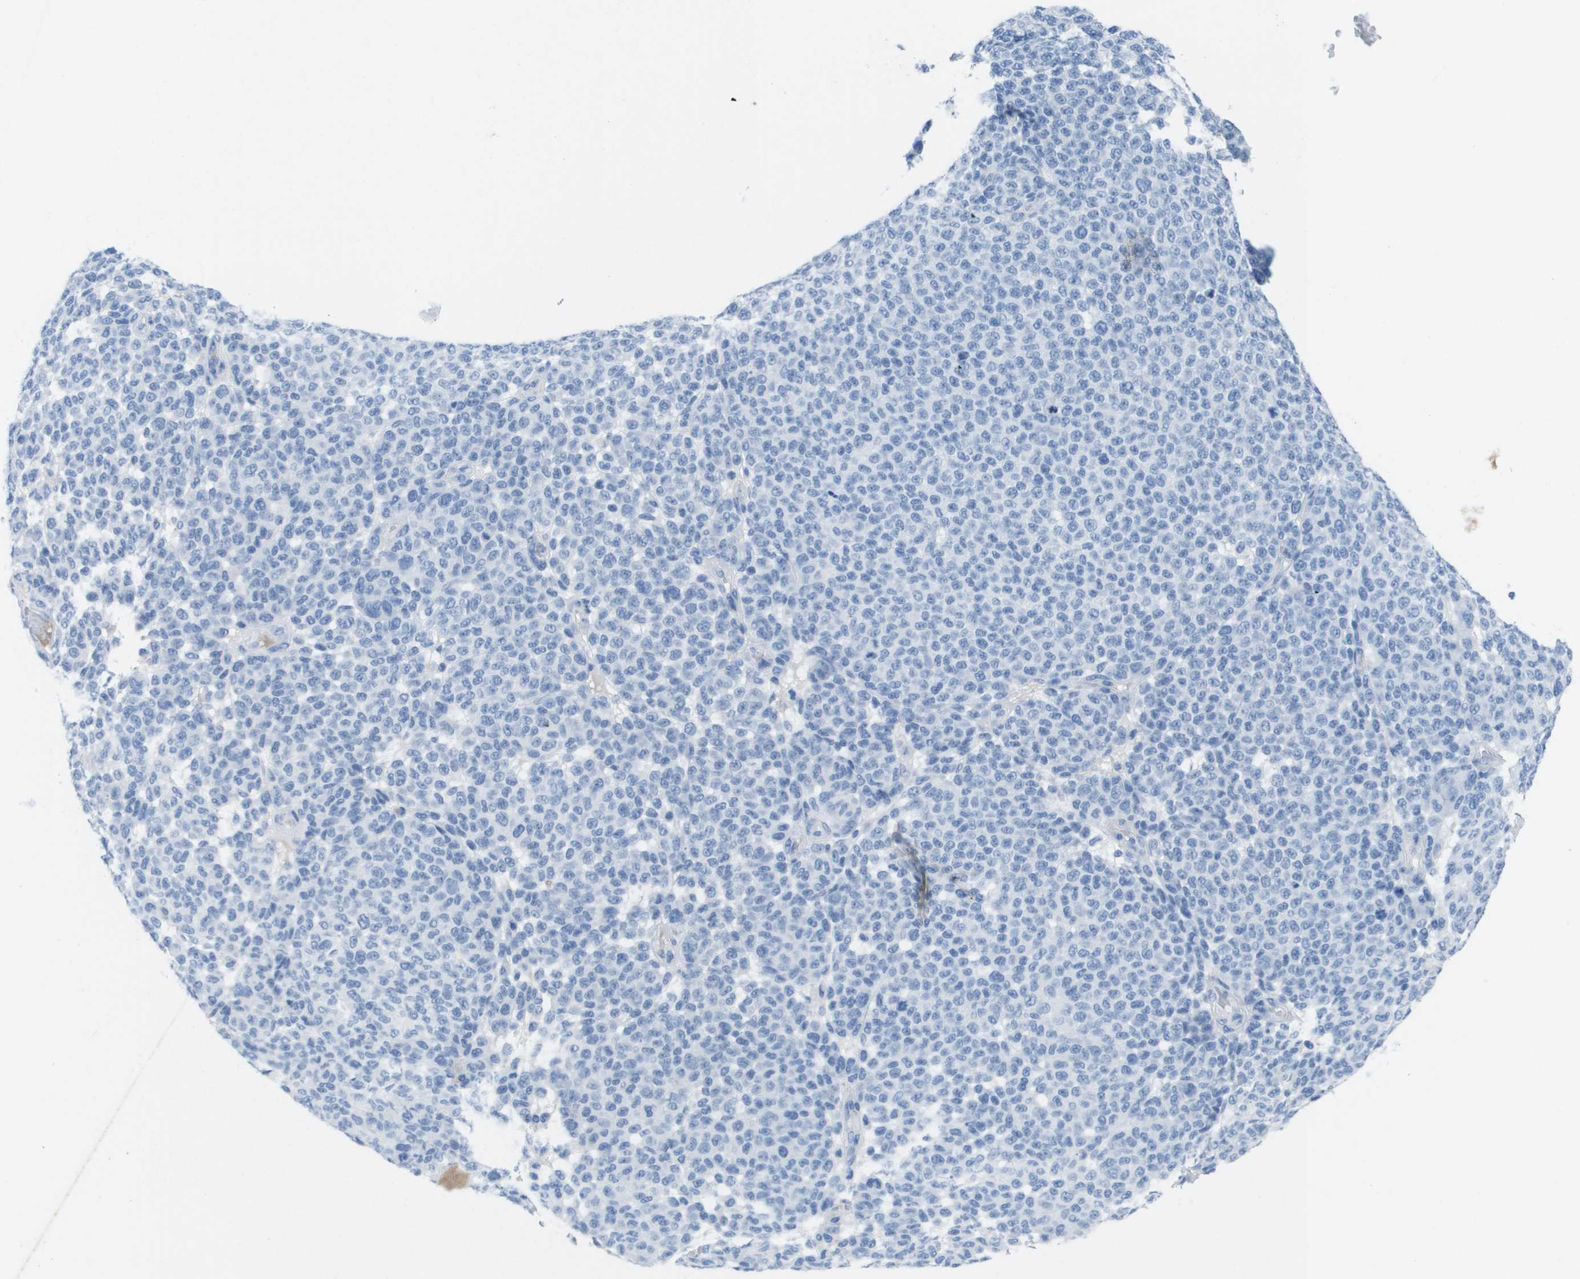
{"staining": {"intensity": "negative", "quantity": "none", "location": "none"}, "tissue": "melanoma", "cell_type": "Tumor cells", "image_type": "cancer", "snomed": [{"axis": "morphology", "description": "Malignant melanoma, NOS"}, {"axis": "topography", "description": "Skin"}], "caption": "DAB immunohistochemical staining of human melanoma demonstrates no significant positivity in tumor cells. Nuclei are stained in blue.", "gene": "GPR18", "patient": {"sex": "male", "age": 59}}